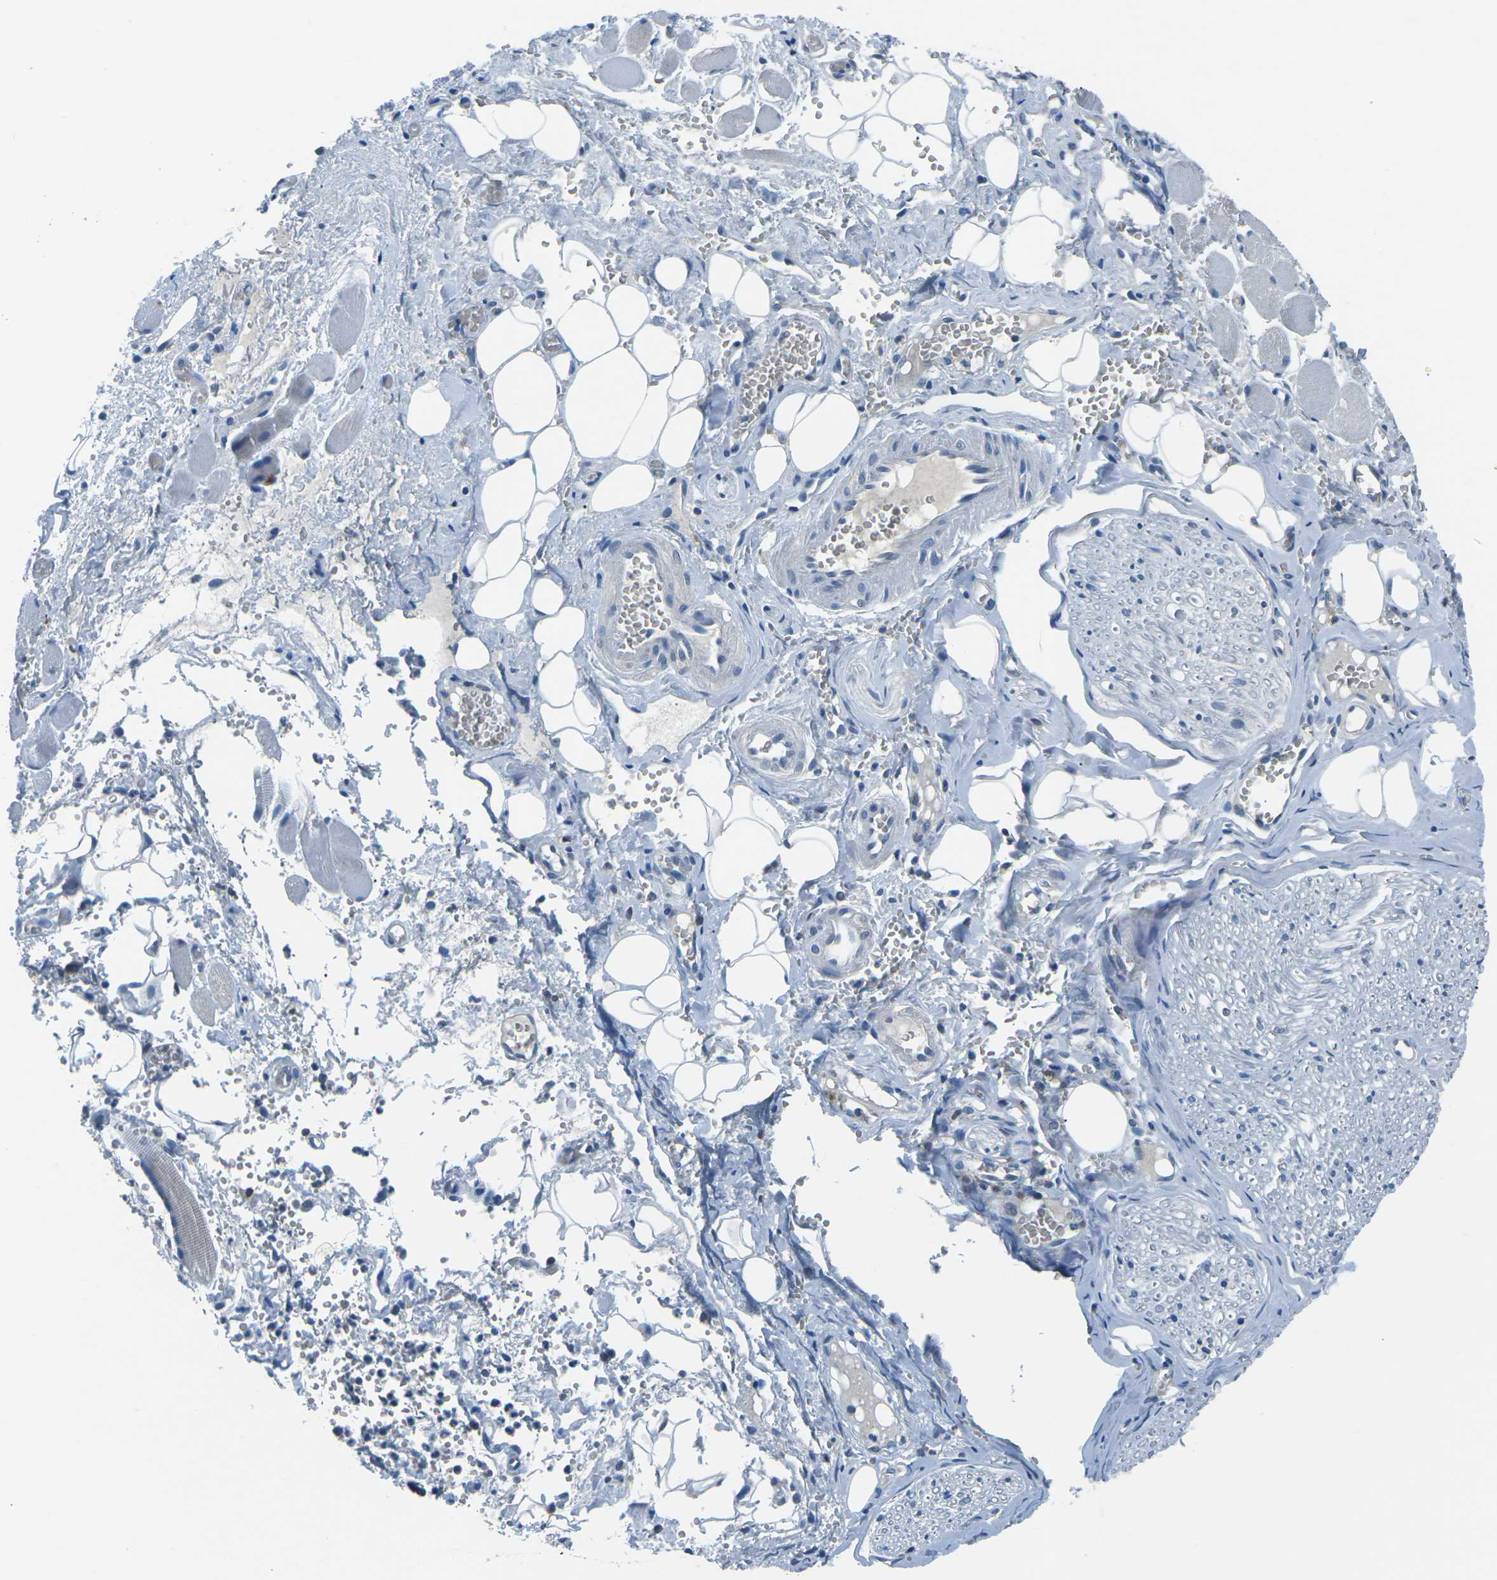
{"staining": {"intensity": "negative", "quantity": "none", "location": "none"}, "tissue": "adipose tissue", "cell_type": "Adipocytes", "image_type": "normal", "snomed": [{"axis": "morphology", "description": "Squamous cell carcinoma, NOS"}, {"axis": "topography", "description": "Oral tissue"}, {"axis": "topography", "description": "Head-Neck"}], "caption": "The photomicrograph displays no staining of adipocytes in unremarkable adipose tissue. Brightfield microscopy of immunohistochemistry stained with DAB (3,3'-diaminobenzidine) (brown) and hematoxylin (blue), captured at high magnification.", "gene": "CD1D", "patient": {"sex": "female", "age": 50}}